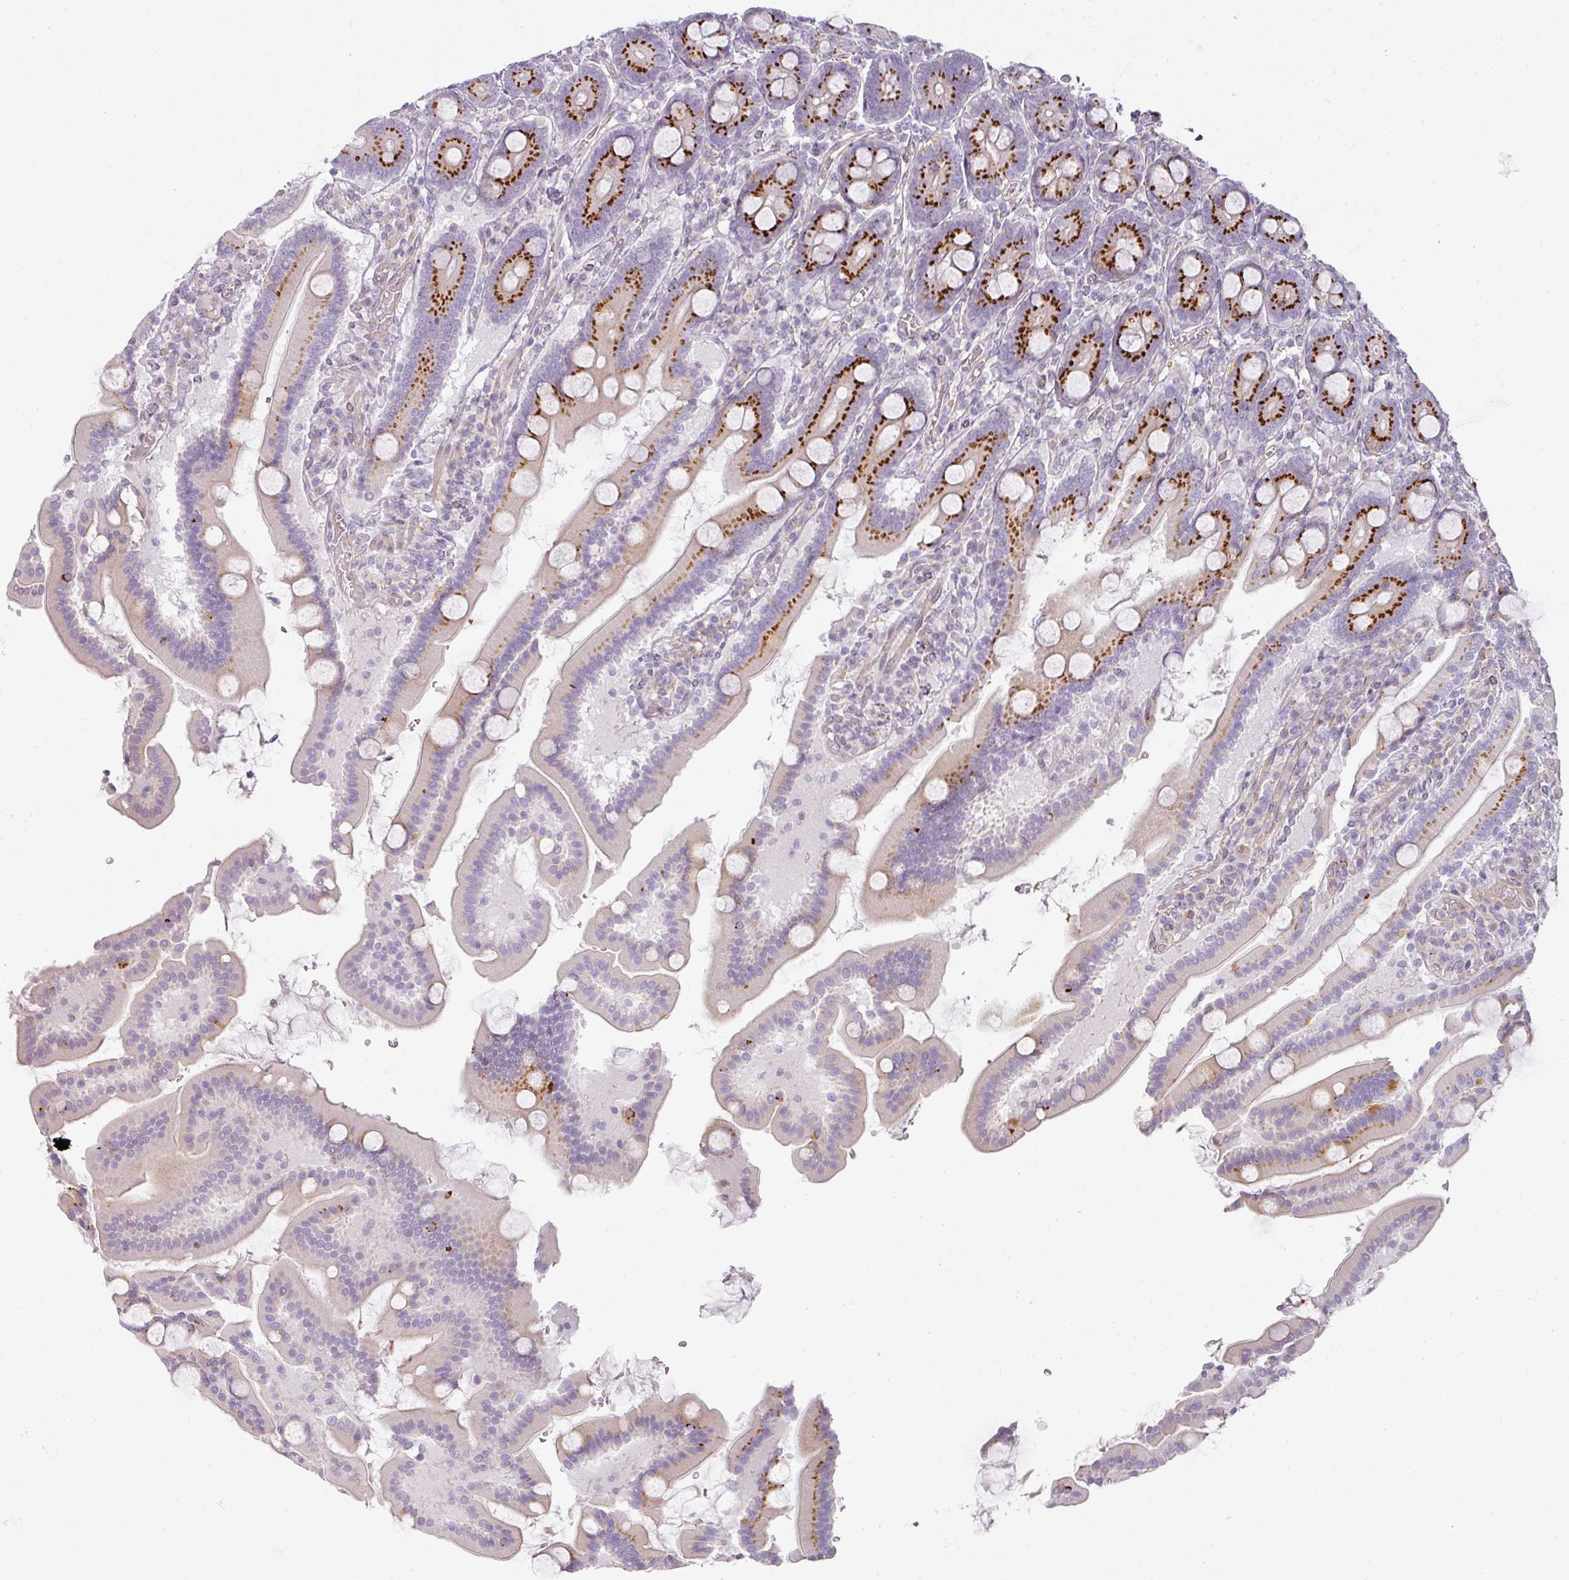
{"staining": {"intensity": "strong", "quantity": "25%-75%", "location": "cytoplasmic/membranous"}, "tissue": "duodenum", "cell_type": "Glandular cells", "image_type": "normal", "snomed": [{"axis": "morphology", "description": "Normal tissue, NOS"}, {"axis": "topography", "description": "Duodenum"}], "caption": "Benign duodenum was stained to show a protein in brown. There is high levels of strong cytoplasmic/membranous expression in about 25%-75% of glandular cells. (DAB (3,3'-diaminobenzidine) IHC with brightfield microscopy, high magnification).", "gene": "ATP8B2", "patient": {"sex": "male", "age": 55}}